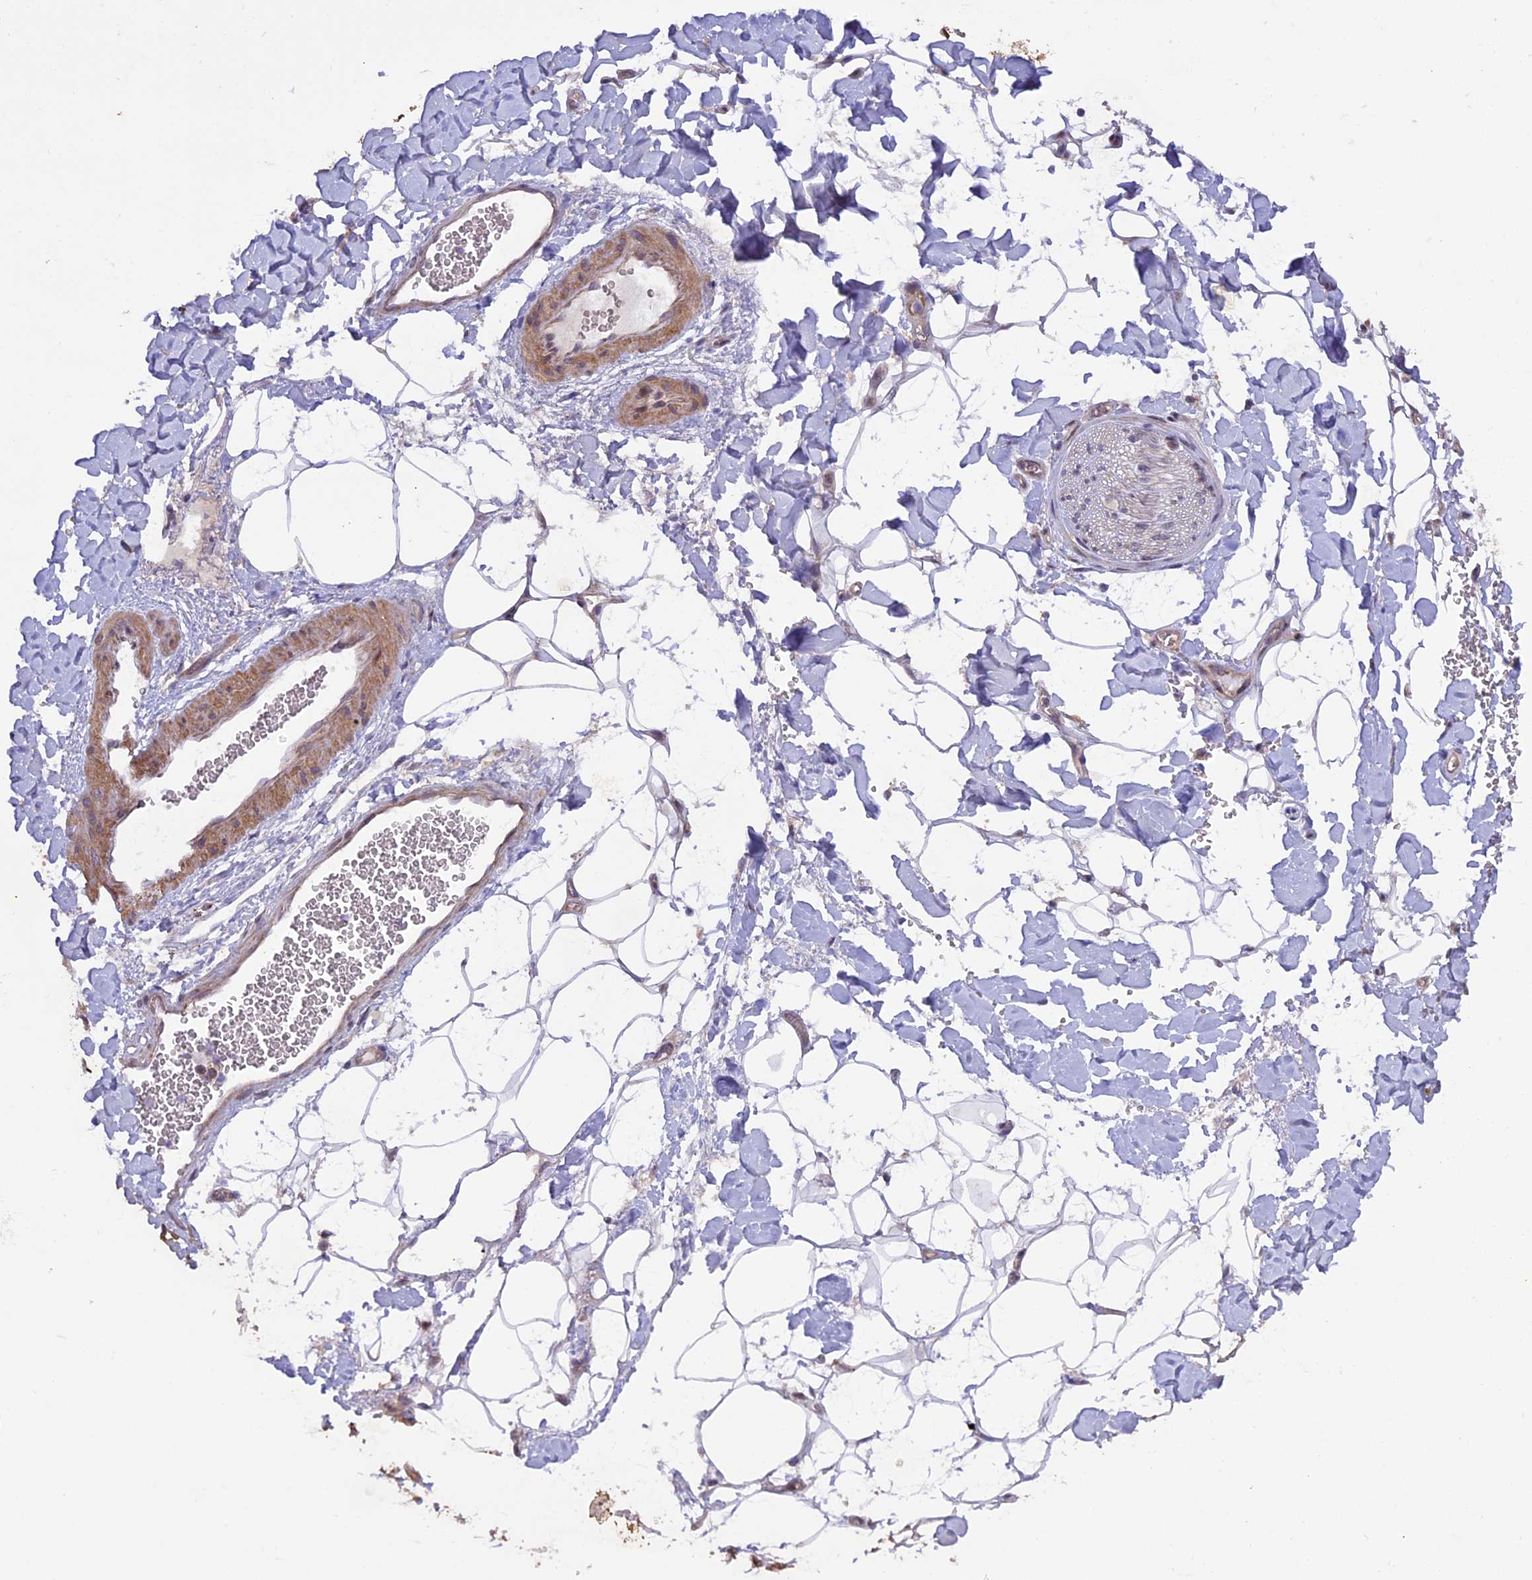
{"staining": {"intensity": "negative", "quantity": "none", "location": "none"}, "tissue": "adipose tissue", "cell_type": "Adipocytes", "image_type": "normal", "snomed": [{"axis": "morphology", "description": "Normal tissue, NOS"}, {"axis": "morphology", "description": "Adenocarcinoma, NOS"}, {"axis": "topography", "description": "Pancreas"}, {"axis": "topography", "description": "Peripheral nerve tissue"}], "caption": "DAB (3,3'-diaminobenzidine) immunohistochemical staining of normal human adipose tissue exhibits no significant positivity in adipocytes. (DAB immunohistochemistry, high magnification).", "gene": "MAN2C1", "patient": {"sex": "male", "age": 59}}